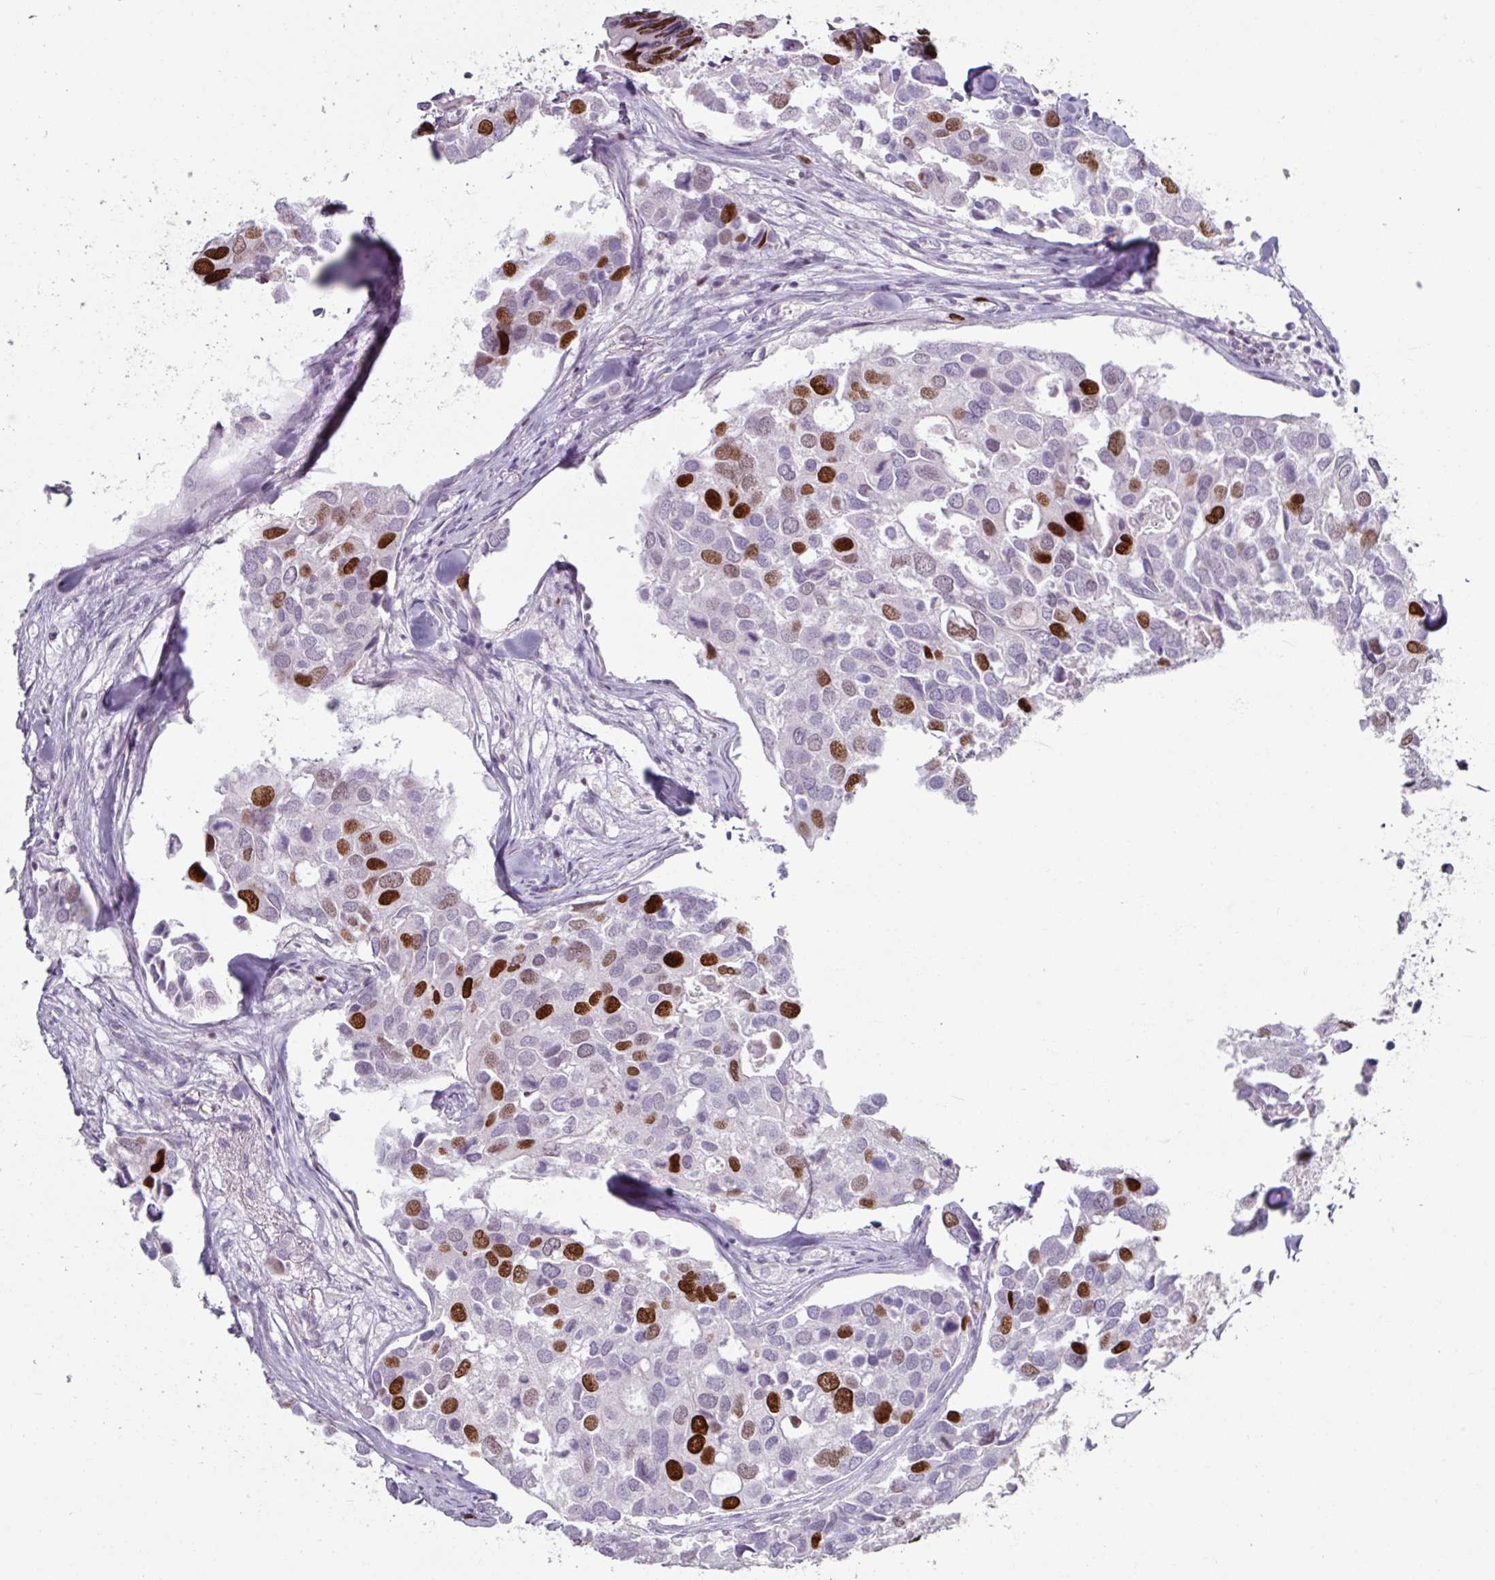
{"staining": {"intensity": "strong", "quantity": "25%-75%", "location": "nuclear"}, "tissue": "breast cancer", "cell_type": "Tumor cells", "image_type": "cancer", "snomed": [{"axis": "morphology", "description": "Duct carcinoma"}, {"axis": "topography", "description": "Breast"}], "caption": "Tumor cells show strong nuclear expression in approximately 25%-75% of cells in intraductal carcinoma (breast). The staining was performed using DAB (3,3'-diaminobenzidine) to visualize the protein expression in brown, while the nuclei were stained in blue with hematoxylin (Magnification: 20x).", "gene": "ATAD2", "patient": {"sex": "female", "age": 83}}